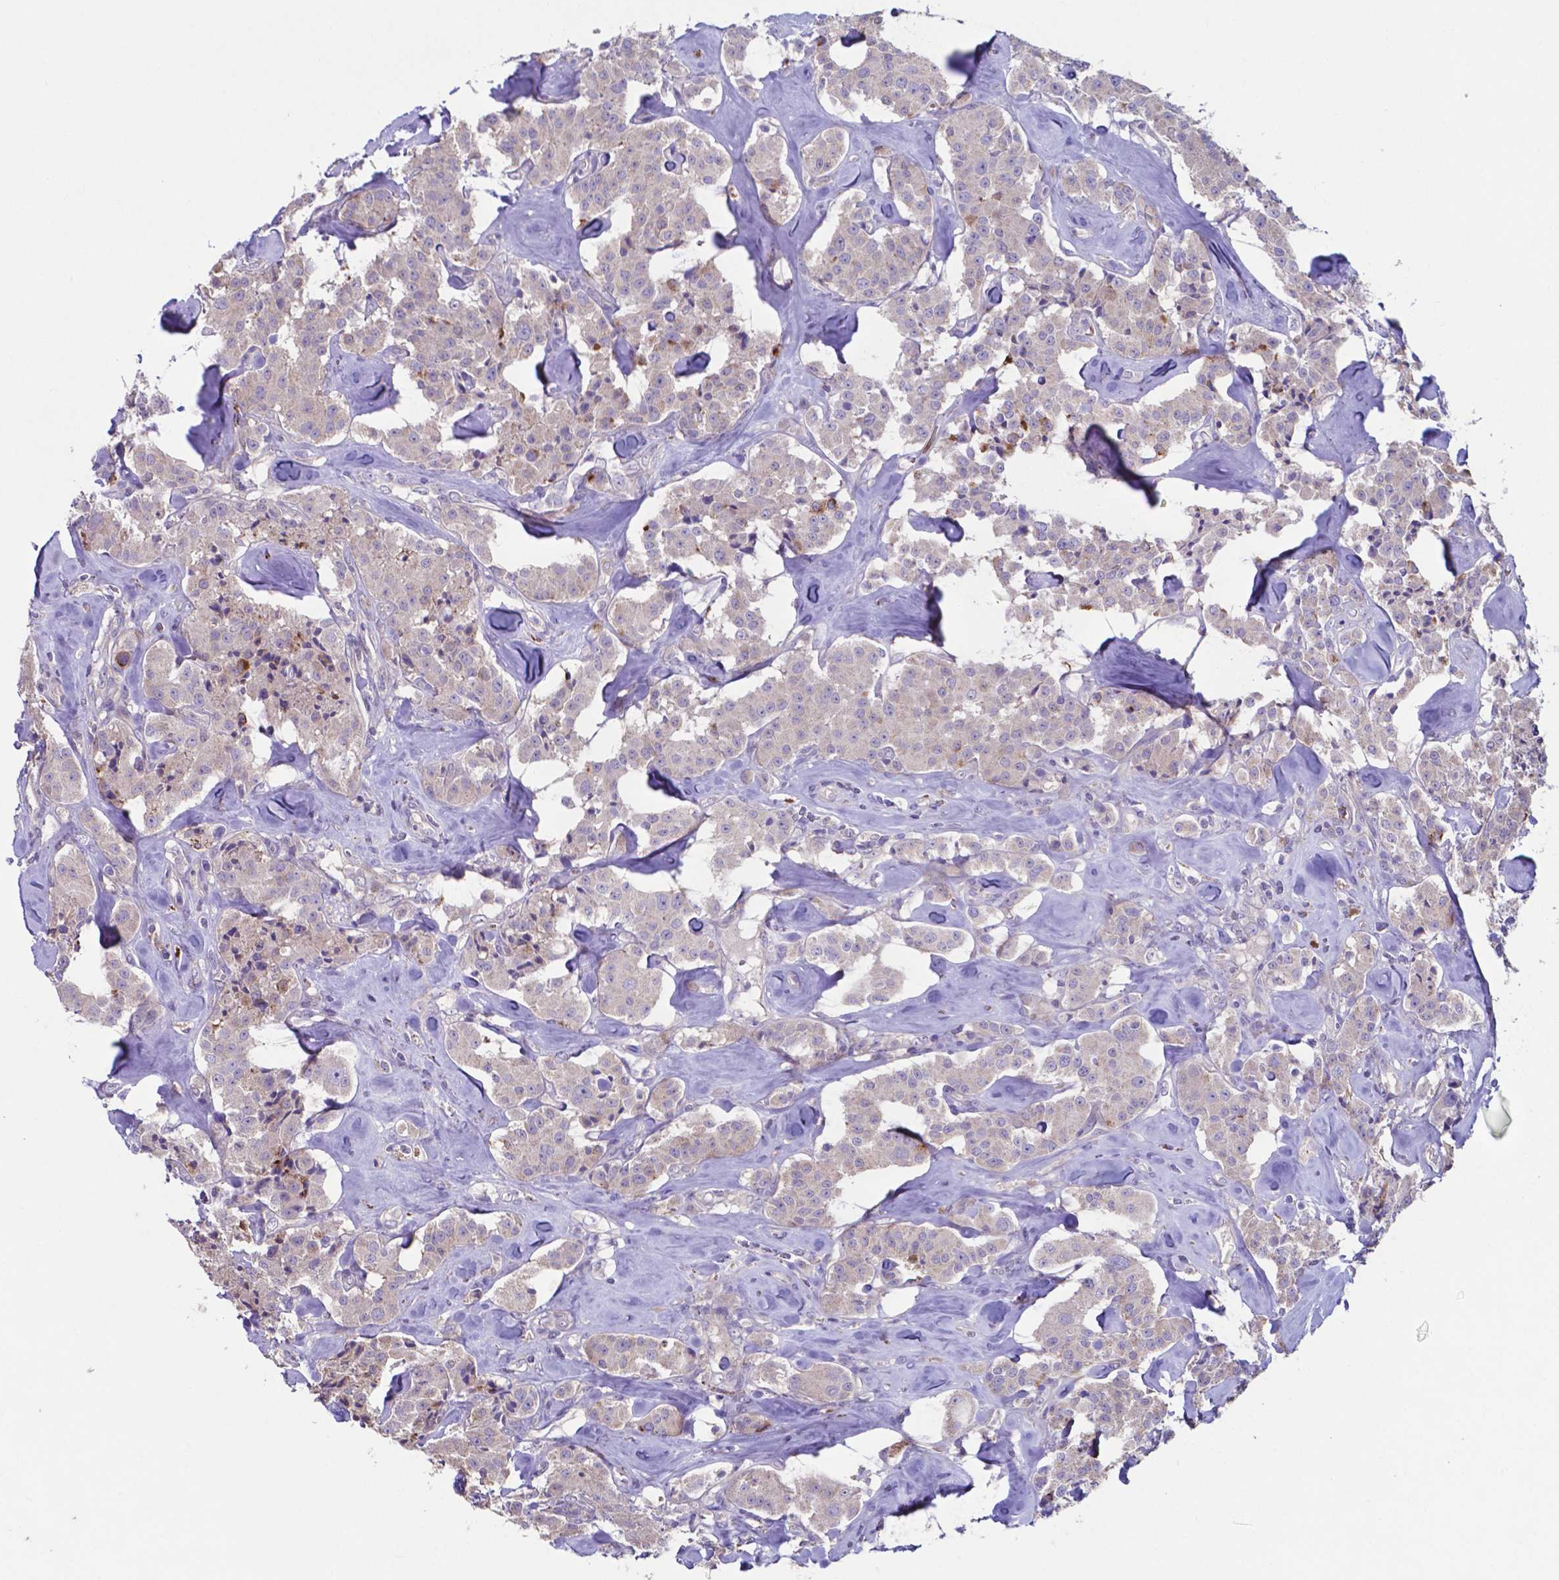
{"staining": {"intensity": "negative", "quantity": "none", "location": "none"}, "tissue": "carcinoid", "cell_type": "Tumor cells", "image_type": "cancer", "snomed": [{"axis": "morphology", "description": "Carcinoid, malignant, NOS"}, {"axis": "topography", "description": "Pancreas"}], "caption": "Carcinoid (malignant) was stained to show a protein in brown. There is no significant expression in tumor cells. Brightfield microscopy of immunohistochemistry stained with DAB (3,3'-diaminobenzidine) (brown) and hematoxylin (blue), captured at high magnification.", "gene": "TYRO3", "patient": {"sex": "male", "age": 41}}